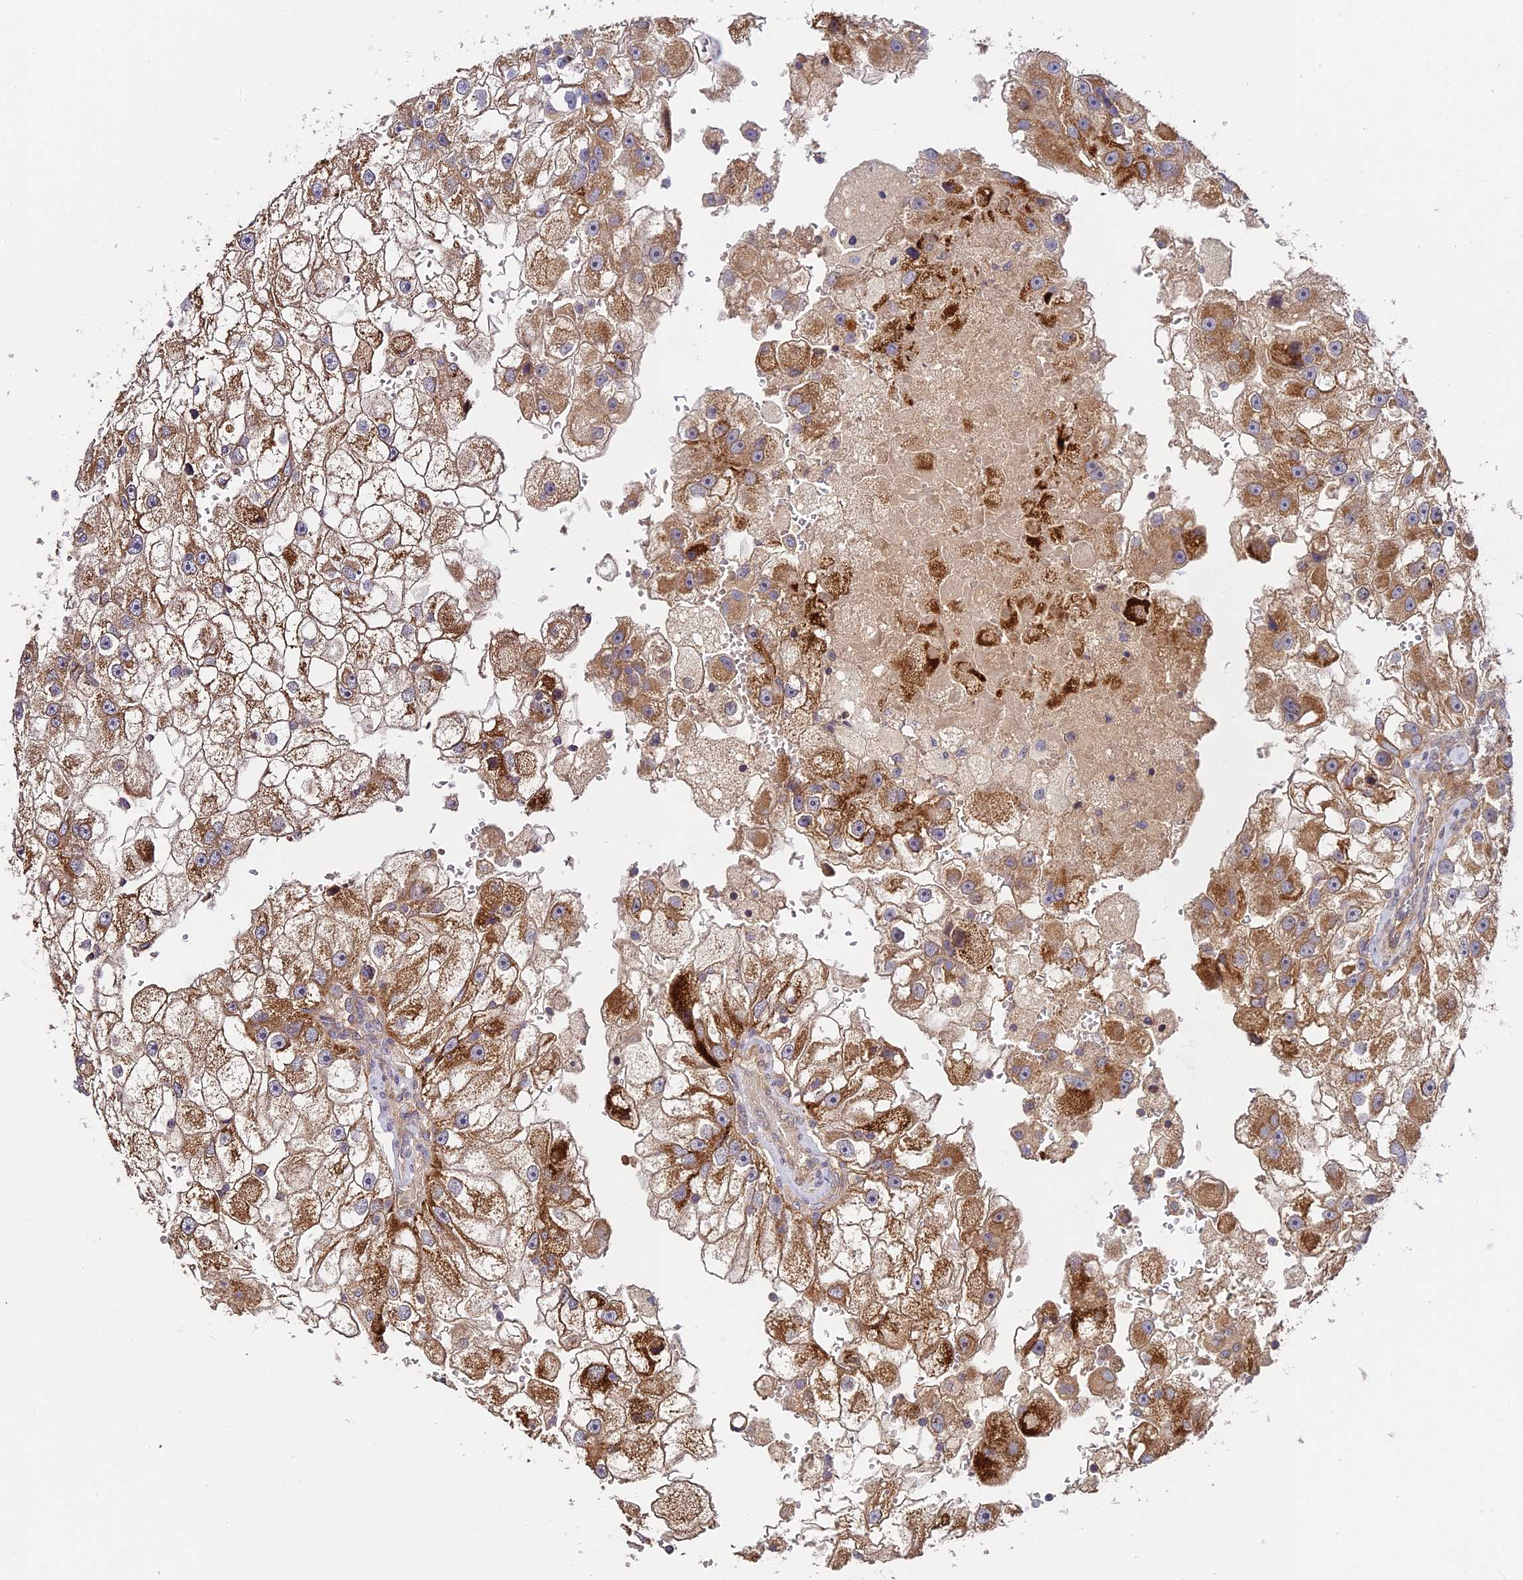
{"staining": {"intensity": "strong", "quantity": ">75%", "location": "cytoplasmic/membranous"}, "tissue": "renal cancer", "cell_type": "Tumor cells", "image_type": "cancer", "snomed": [{"axis": "morphology", "description": "Adenocarcinoma, NOS"}, {"axis": "topography", "description": "Kidney"}], "caption": "Immunohistochemistry micrograph of neoplastic tissue: human adenocarcinoma (renal) stained using IHC reveals high levels of strong protein expression localized specifically in the cytoplasmic/membranous of tumor cells, appearing as a cytoplasmic/membranous brown color.", "gene": "C3orf20", "patient": {"sex": "male", "age": 63}}